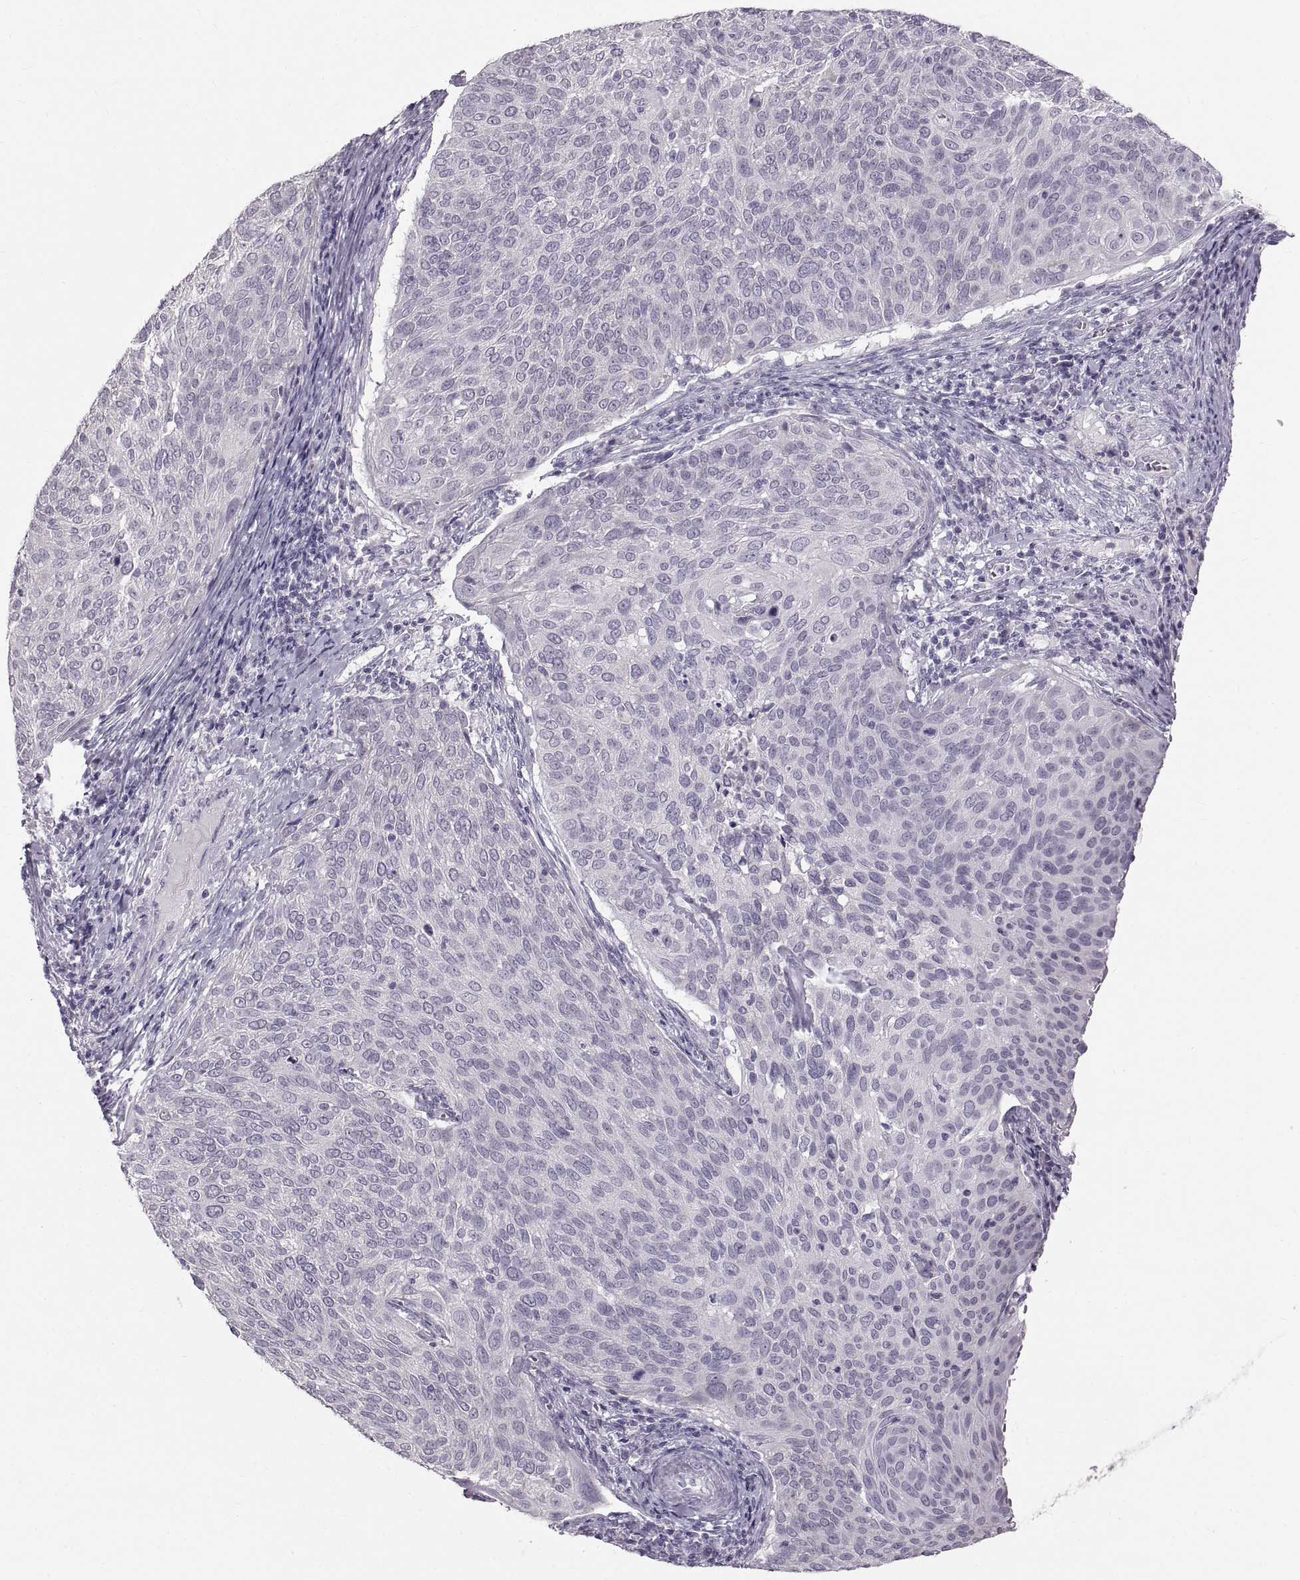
{"staining": {"intensity": "negative", "quantity": "none", "location": "none"}, "tissue": "cervical cancer", "cell_type": "Tumor cells", "image_type": "cancer", "snomed": [{"axis": "morphology", "description": "Squamous cell carcinoma, NOS"}, {"axis": "topography", "description": "Cervix"}], "caption": "The micrograph reveals no staining of tumor cells in cervical cancer.", "gene": "SPACDR", "patient": {"sex": "female", "age": 39}}